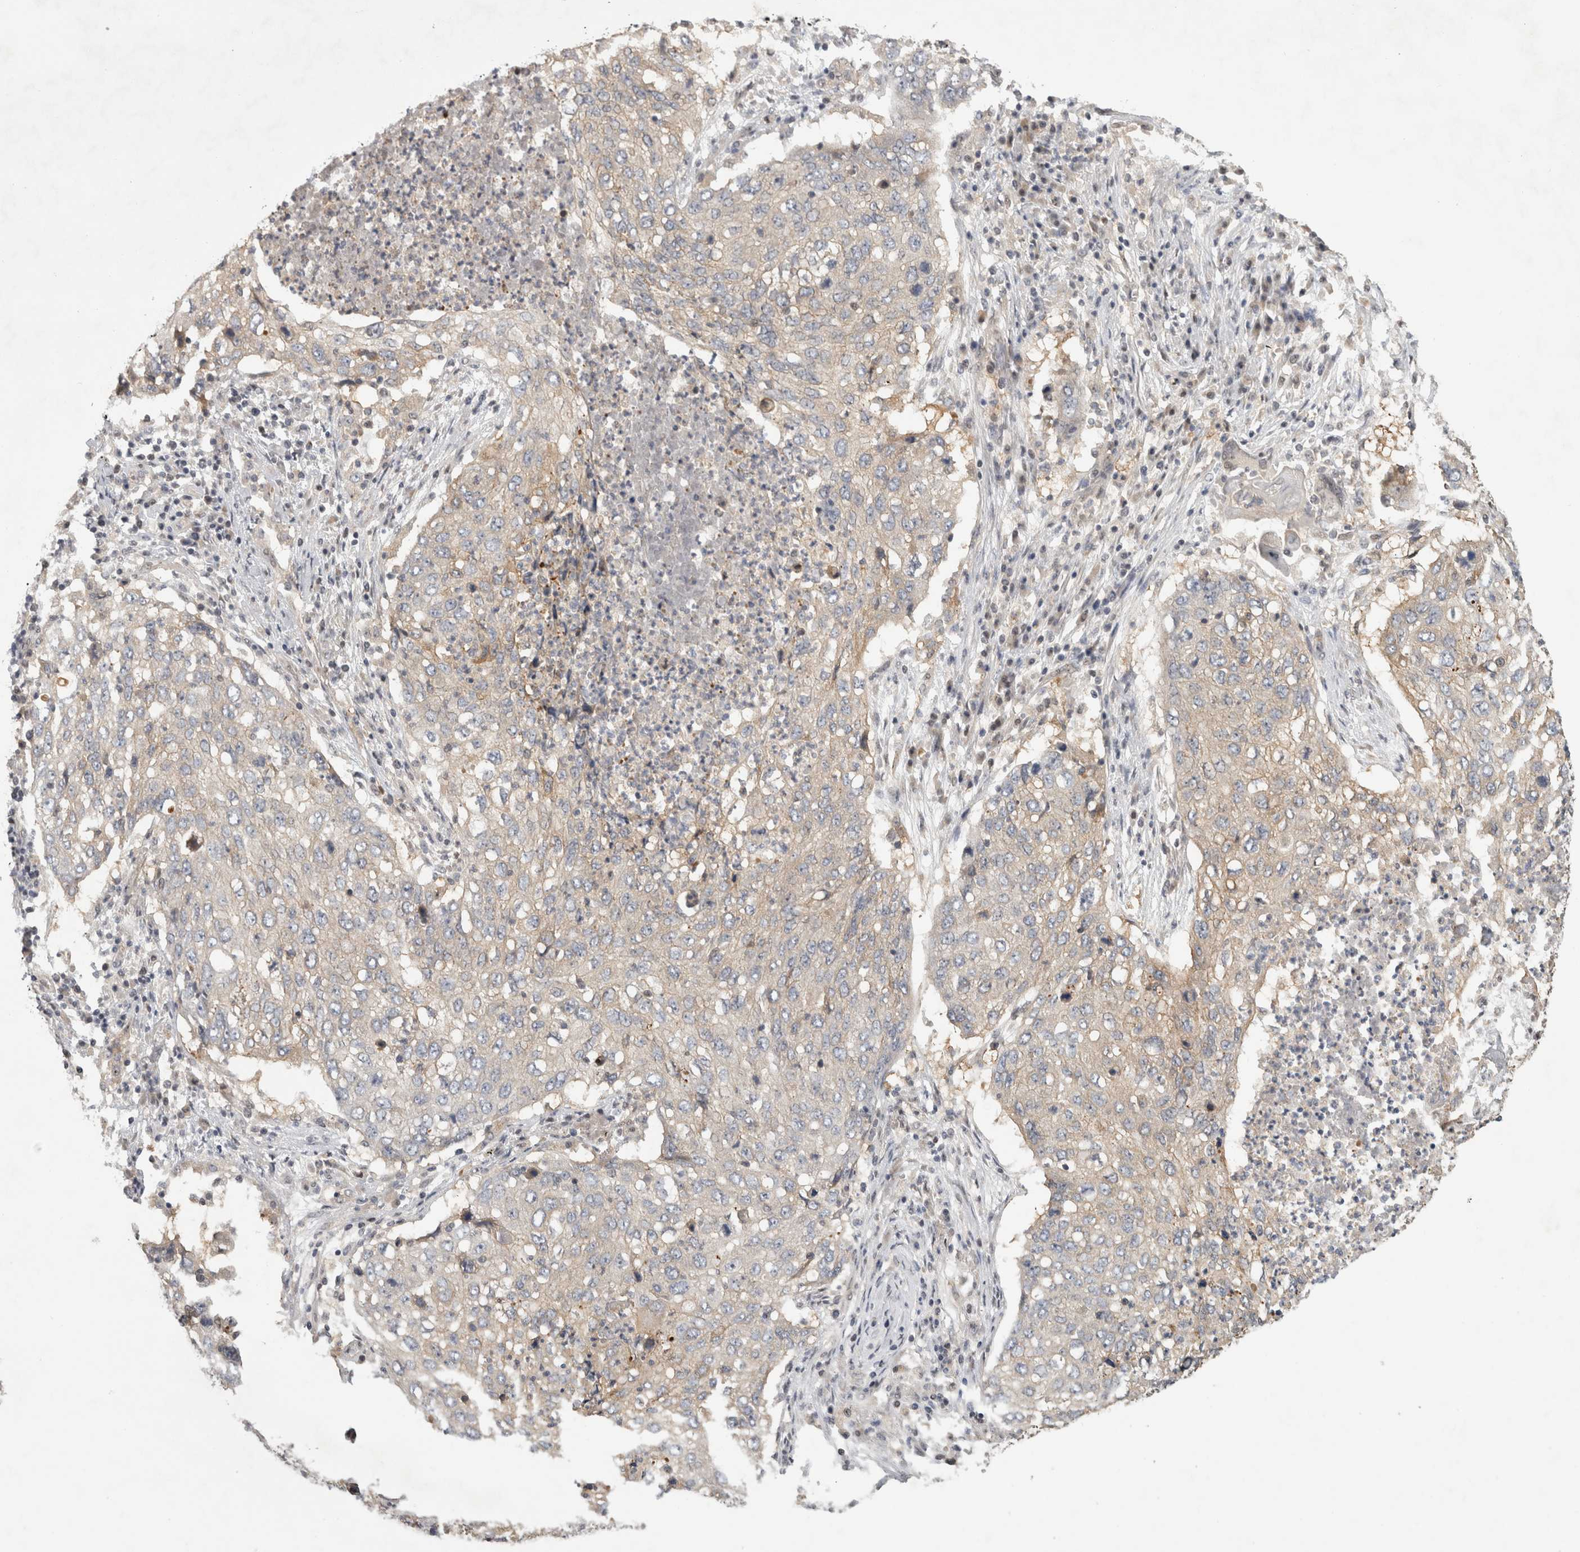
{"staining": {"intensity": "negative", "quantity": "none", "location": "none"}, "tissue": "lung cancer", "cell_type": "Tumor cells", "image_type": "cancer", "snomed": [{"axis": "morphology", "description": "Squamous cell carcinoma, NOS"}, {"axis": "topography", "description": "Lung"}], "caption": "Immunohistochemistry (IHC) of human squamous cell carcinoma (lung) displays no positivity in tumor cells.", "gene": "PIGP", "patient": {"sex": "female", "age": 63}}